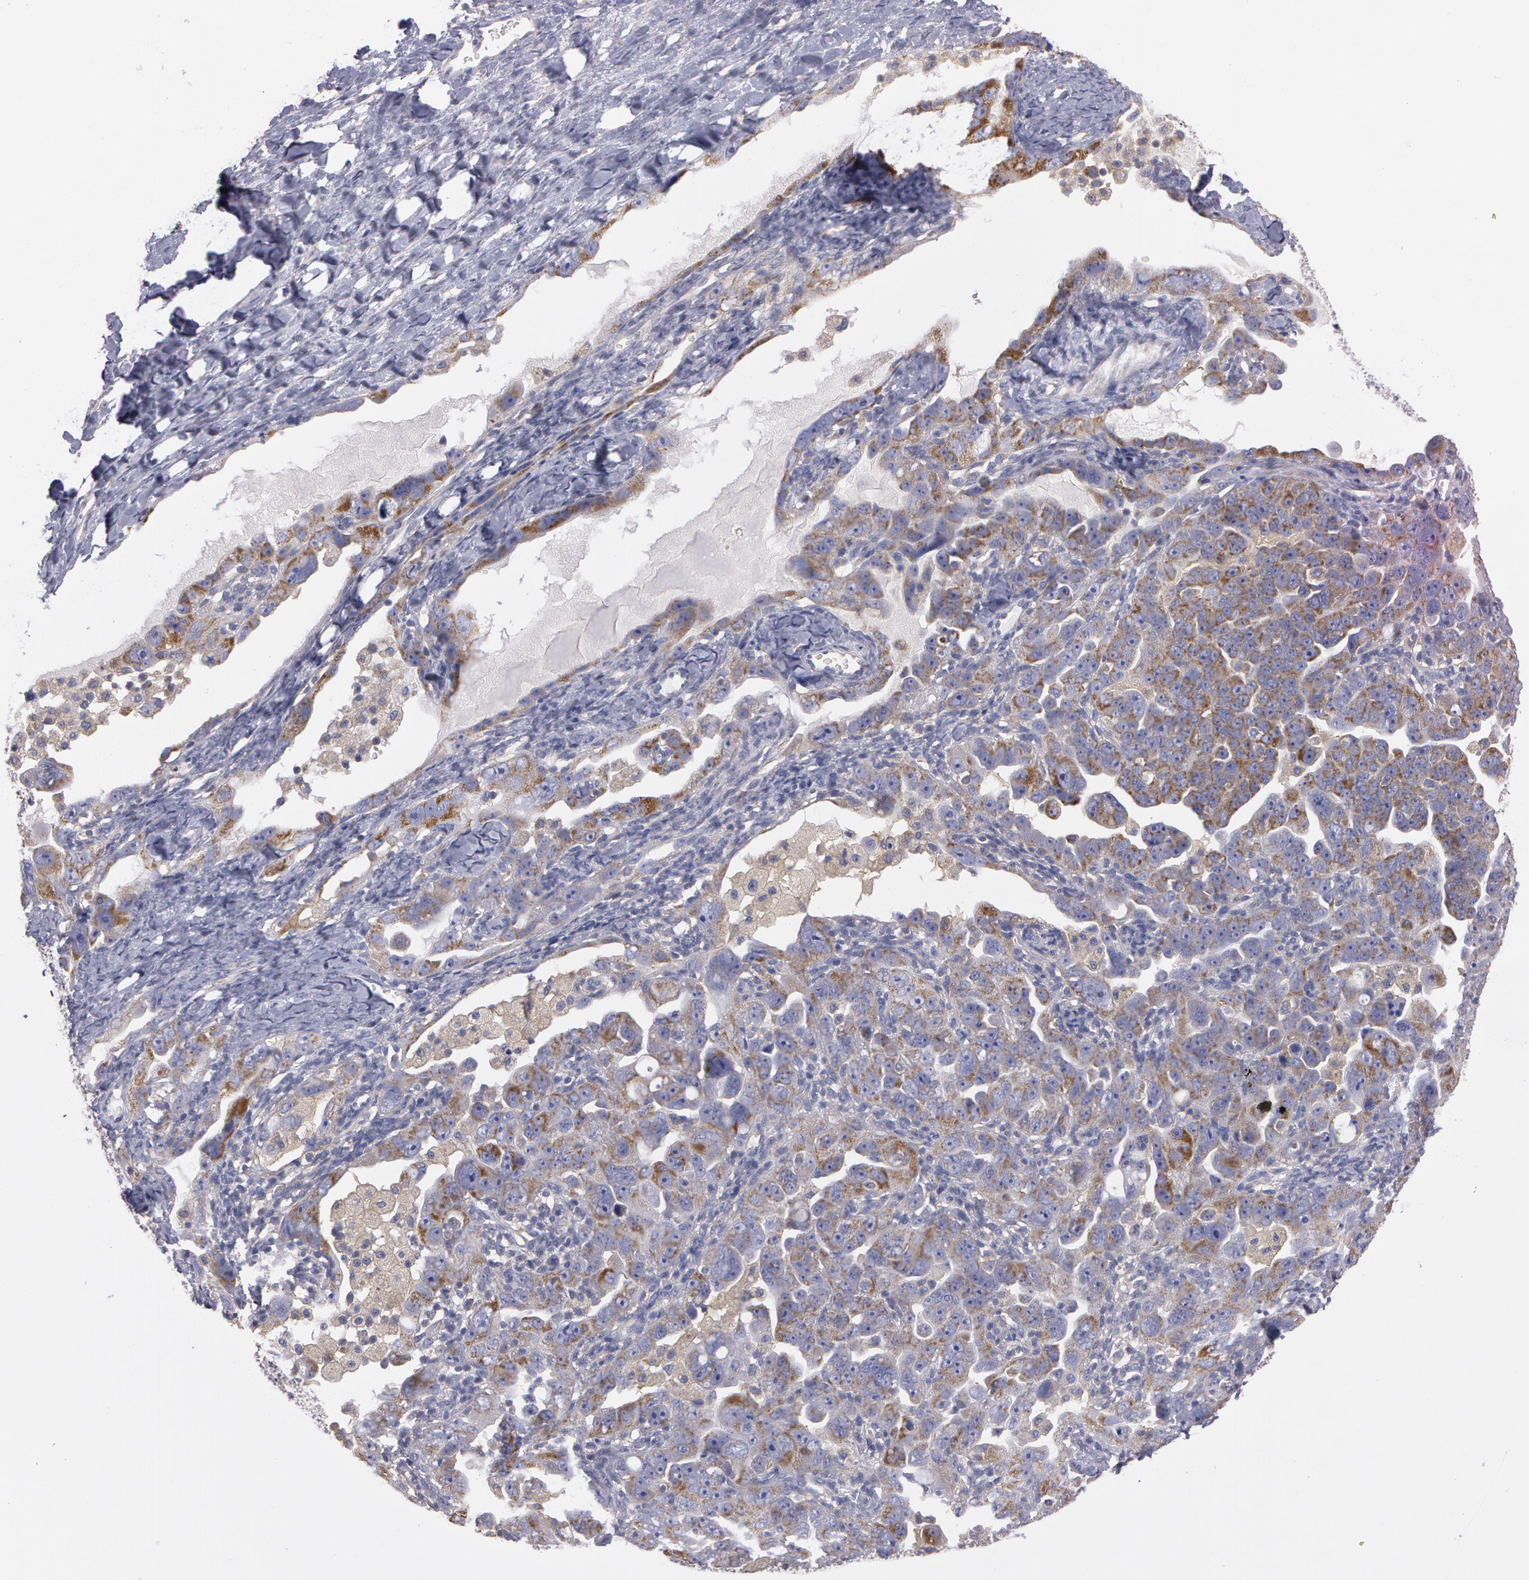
{"staining": {"intensity": "weak", "quantity": "25%-75%", "location": "cytoplasmic/membranous"}, "tissue": "ovarian cancer", "cell_type": "Tumor cells", "image_type": "cancer", "snomed": [{"axis": "morphology", "description": "Cystadenocarcinoma, serous, NOS"}, {"axis": "topography", "description": "Ovary"}], "caption": "Weak cytoplasmic/membranous positivity for a protein is appreciated in about 25%-75% of tumor cells of serous cystadenocarcinoma (ovarian) using immunohistochemistry (IHC).", "gene": "NEK9", "patient": {"sex": "female", "age": 66}}